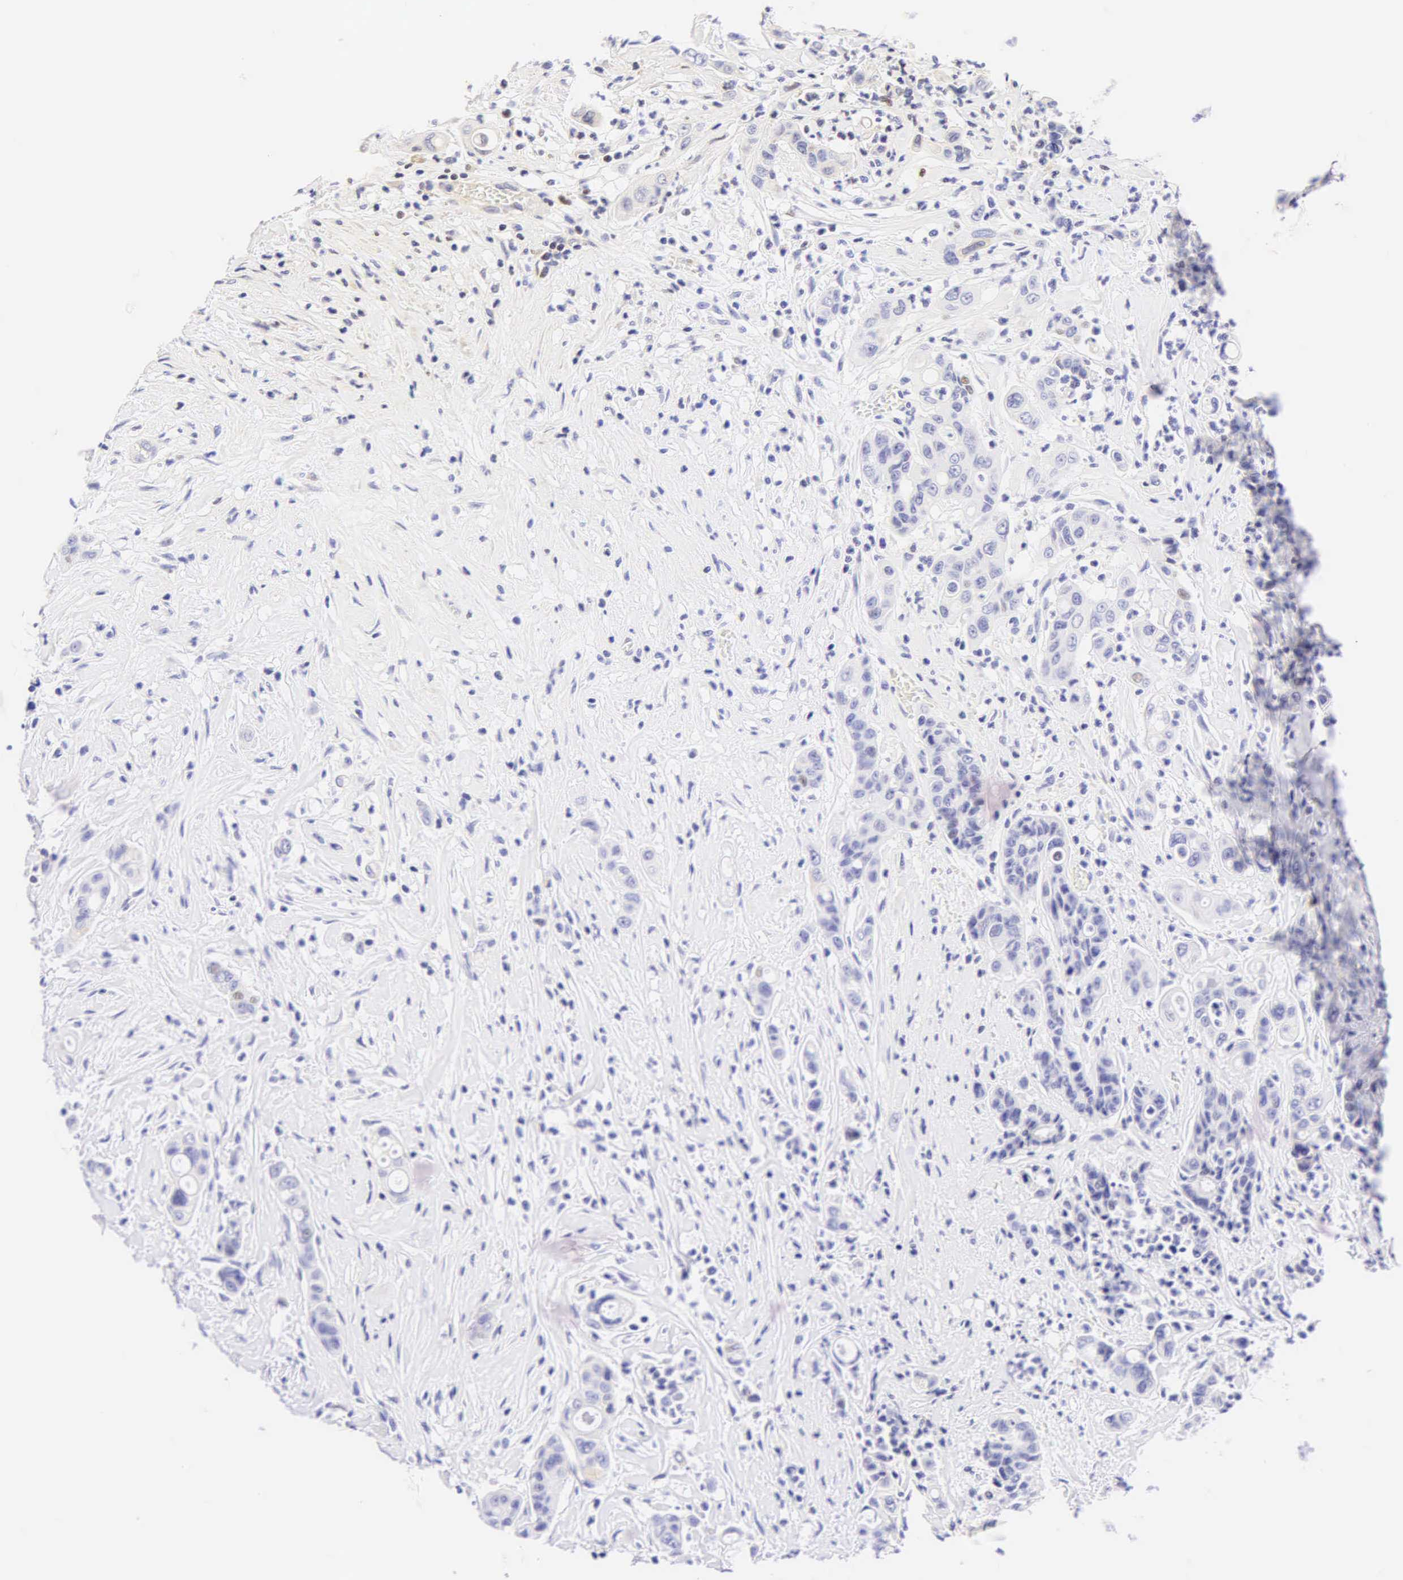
{"staining": {"intensity": "negative", "quantity": "none", "location": "none"}, "tissue": "colorectal cancer", "cell_type": "Tumor cells", "image_type": "cancer", "snomed": [{"axis": "morphology", "description": "Adenocarcinoma, NOS"}, {"axis": "topography", "description": "Colon"}], "caption": "Immunohistochemistry histopathology image of colorectal adenocarcinoma stained for a protein (brown), which demonstrates no expression in tumor cells.", "gene": "KRT20", "patient": {"sex": "female", "age": 70}}